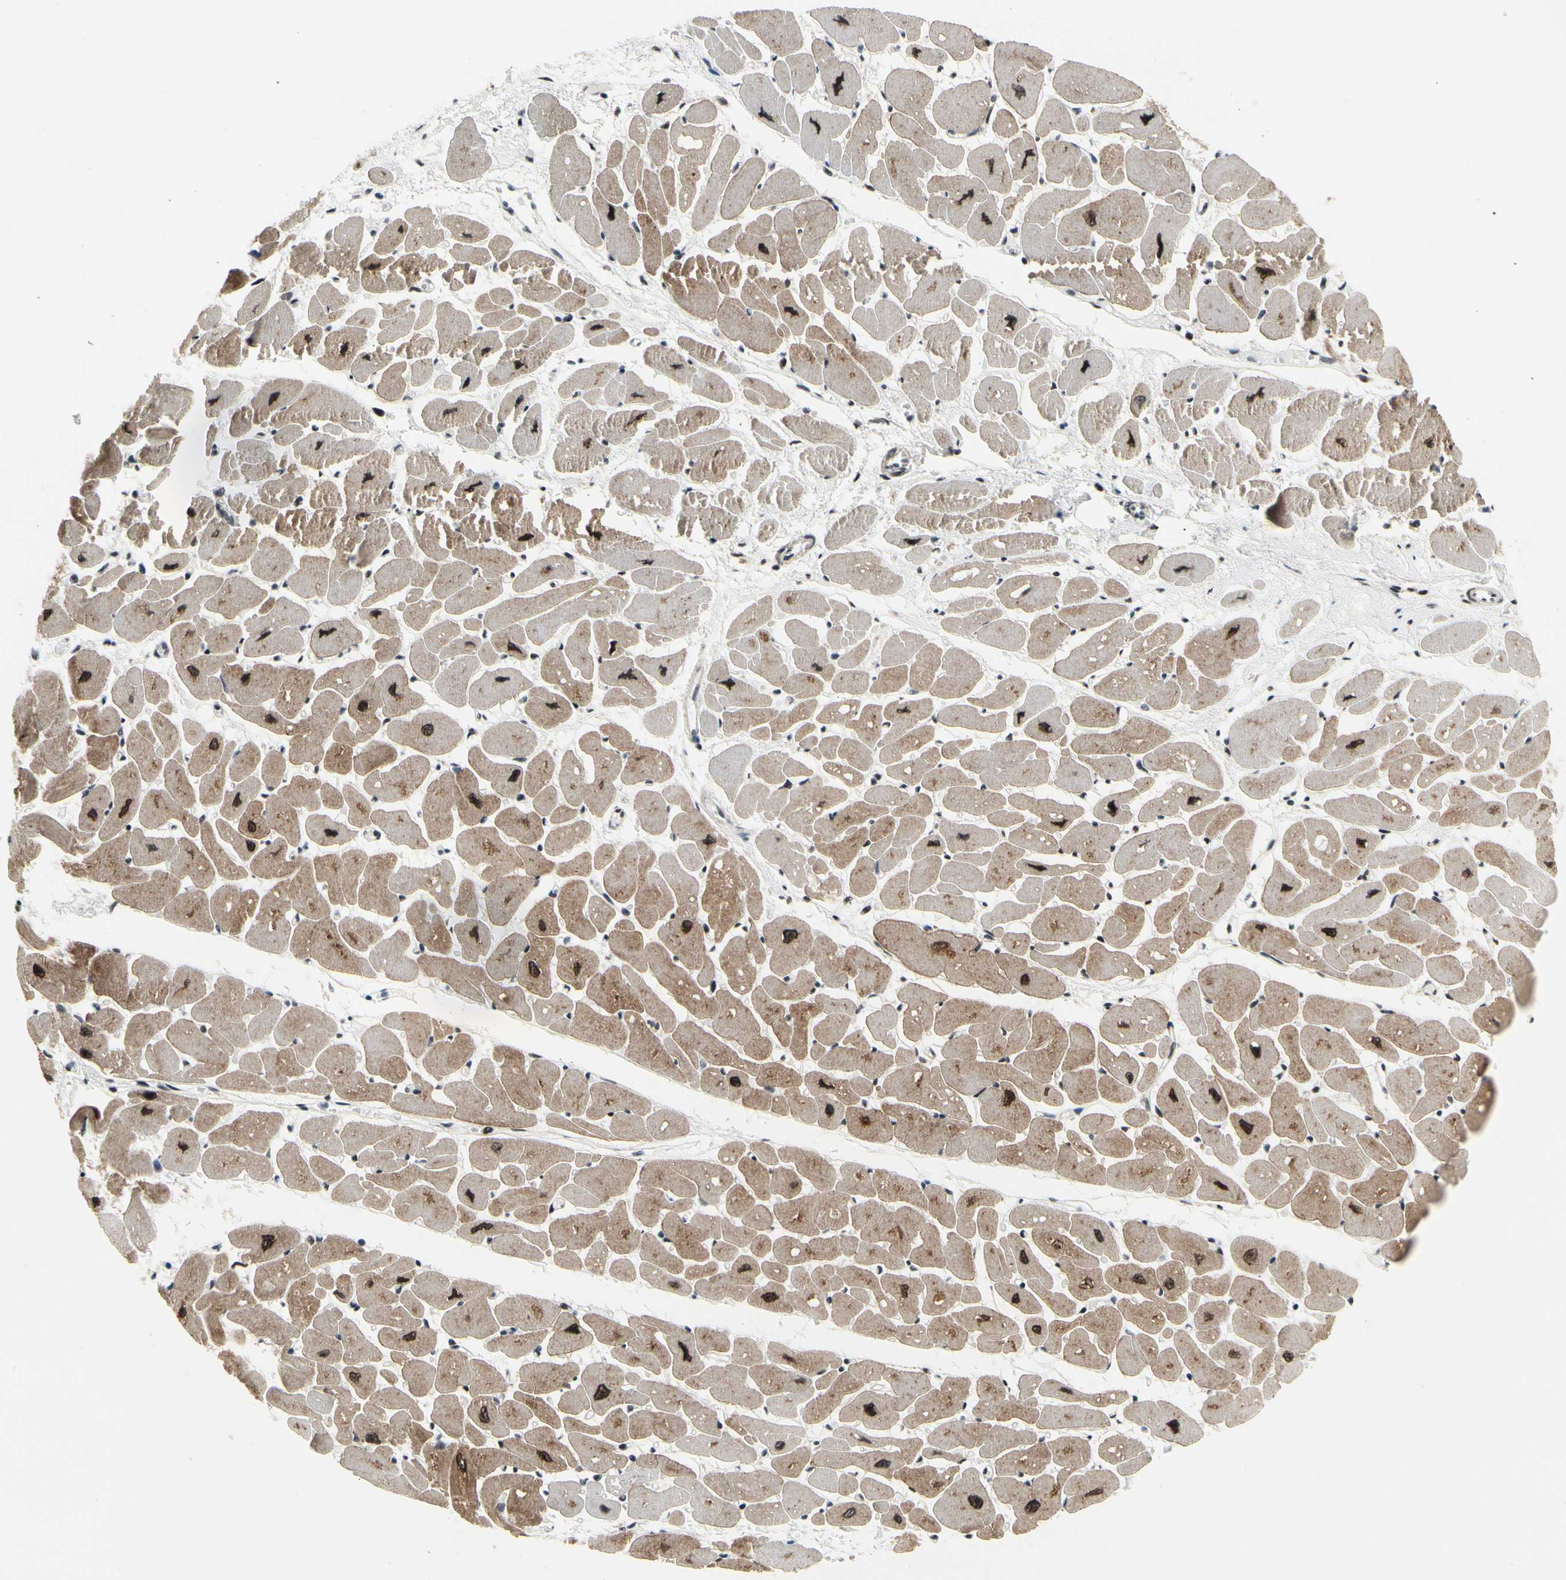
{"staining": {"intensity": "strong", "quantity": ">75%", "location": "cytoplasmic/membranous,nuclear"}, "tissue": "heart muscle", "cell_type": "Cardiomyocytes", "image_type": "normal", "snomed": [{"axis": "morphology", "description": "Normal tissue, NOS"}, {"axis": "topography", "description": "Heart"}], "caption": "DAB (3,3'-diaminobenzidine) immunohistochemical staining of unremarkable heart muscle exhibits strong cytoplasmic/membranous,nuclear protein staining in approximately >75% of cardiomyocytes.", "gene": "SRSF11", "patient": {"sex": "female", "age": 54}}